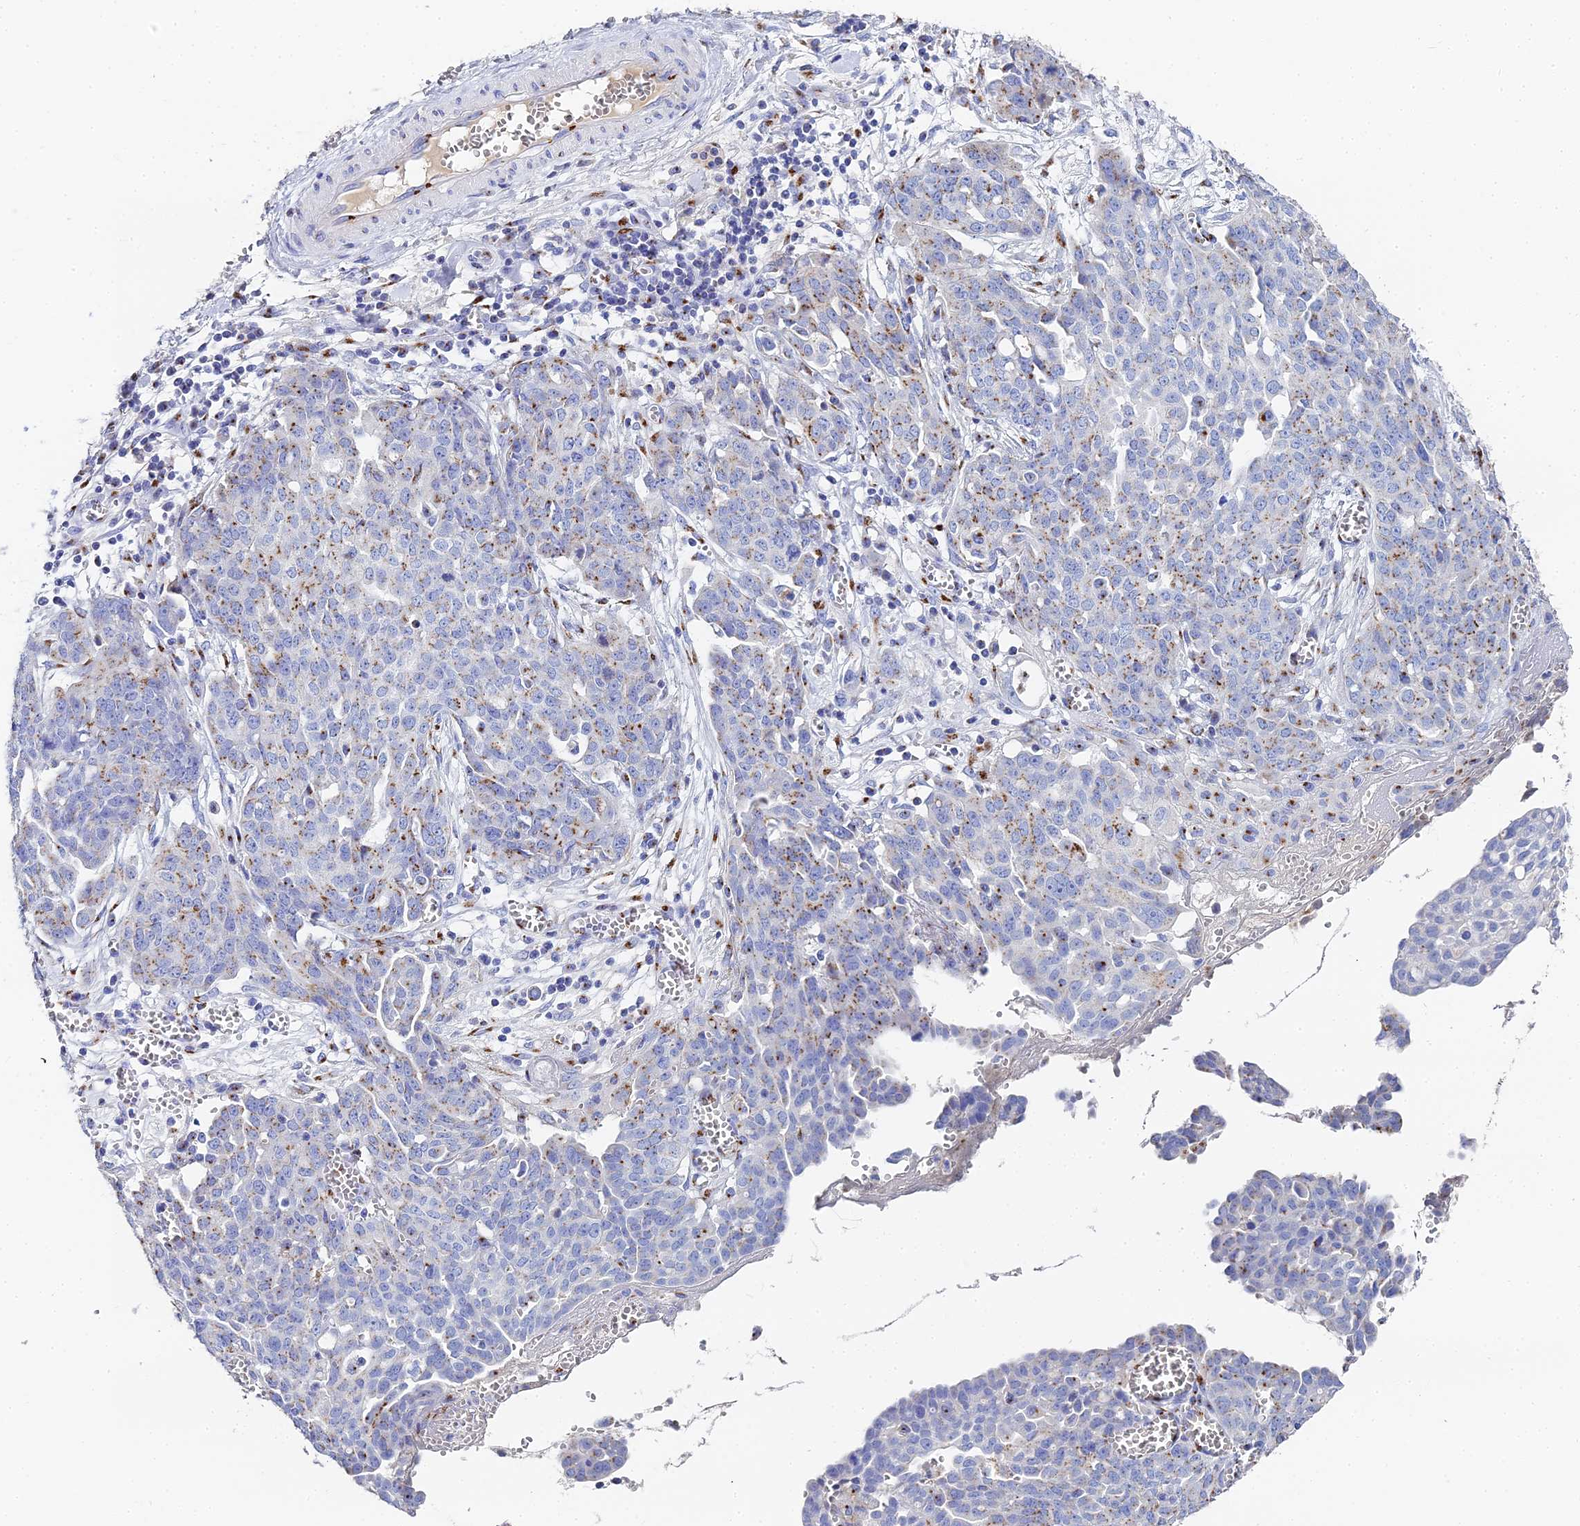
{"staining": {"intensity": "moderate", "quantity": "25%-75%", "location": "cytoplasmic/membranous"}, "tissue": "ovarian cancer", "cell_type": "Tumor cells", "image_type": "cancer", "snomed": [{"axis": "morphology", "description": "Cystadenocarcinoma, serous, NOS"}, {"axis": "topography", "description": "Soft tissue"}, {"axis": "topography", "description": "Ovary"}], "caption": "Immunohistochemistry (IHC) photomicrograph of human serous cystadenocarcinoma (ovarian) stained for a protein (brown), which displays medium levels of moderate cytoplasmic/membranous staining in about 25%-75% of tumor cells.", "gene": "ENSG00000268674", "patient": {"sex": "female", "age": 57}}